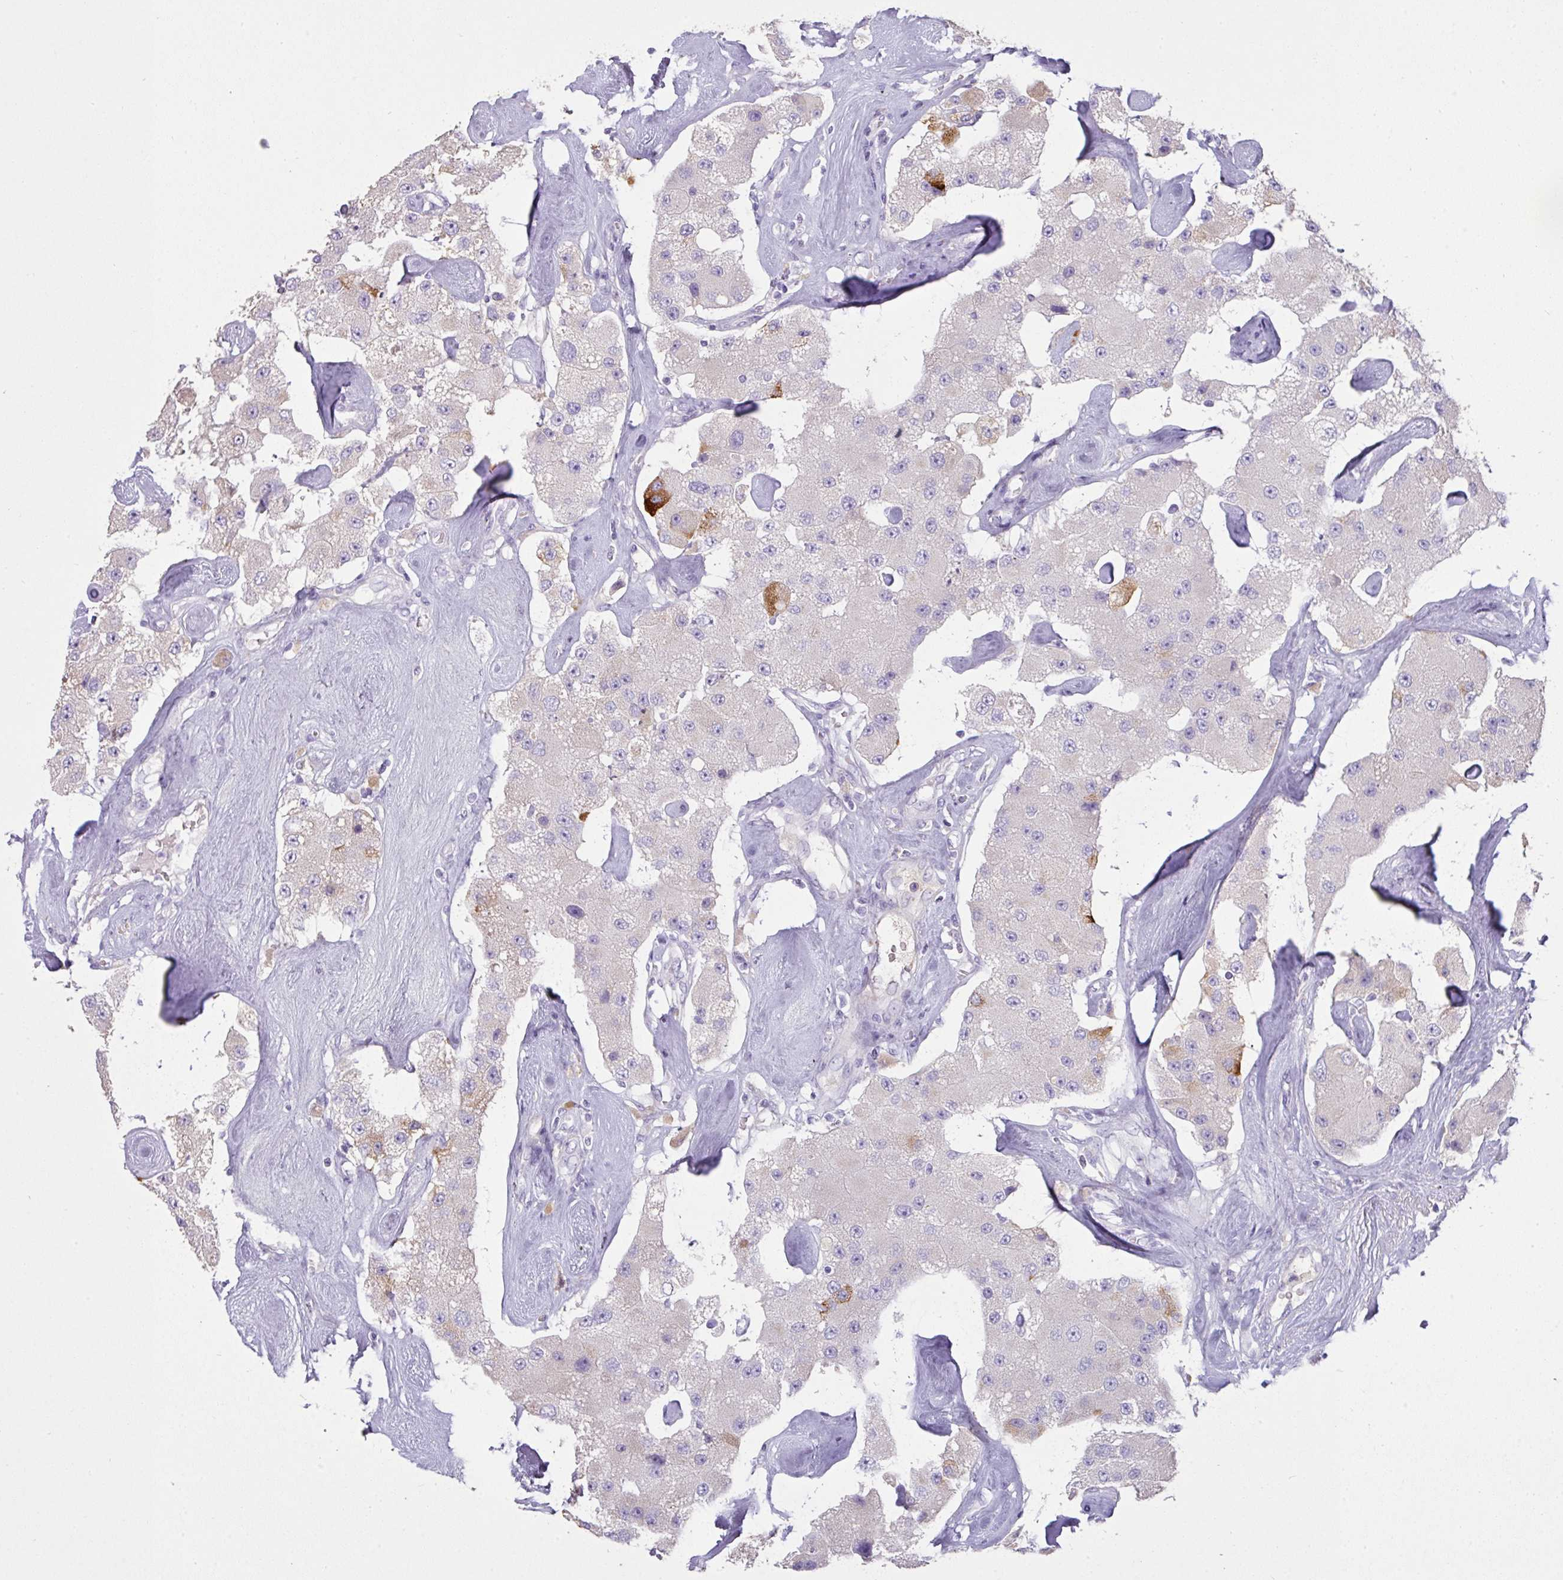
{"staining": {"intensity": "strong", "quantity": "<25%", "location": "cytoplasmic/membranous"}, "tissue": "carcinoid", "cell_type": "Tumor cells", "image_type": "cancer", "snomed": [{"axis": "morphology", "description": "Carcinoid, malignant, NOS"}, {"axis": "topography", "description": "Pancreas"}], "caption": "A high-resolution photomicrograph shows IHC staining of malignant carcinoid, which reveals strong cytoplasmic/membranous expression in approximately <25% of tumor cells. (DAB IHC with brightfield microscopy, high magnification).", "gene": "OR6C6", "patient": {"sex": "male", "age": 41}}